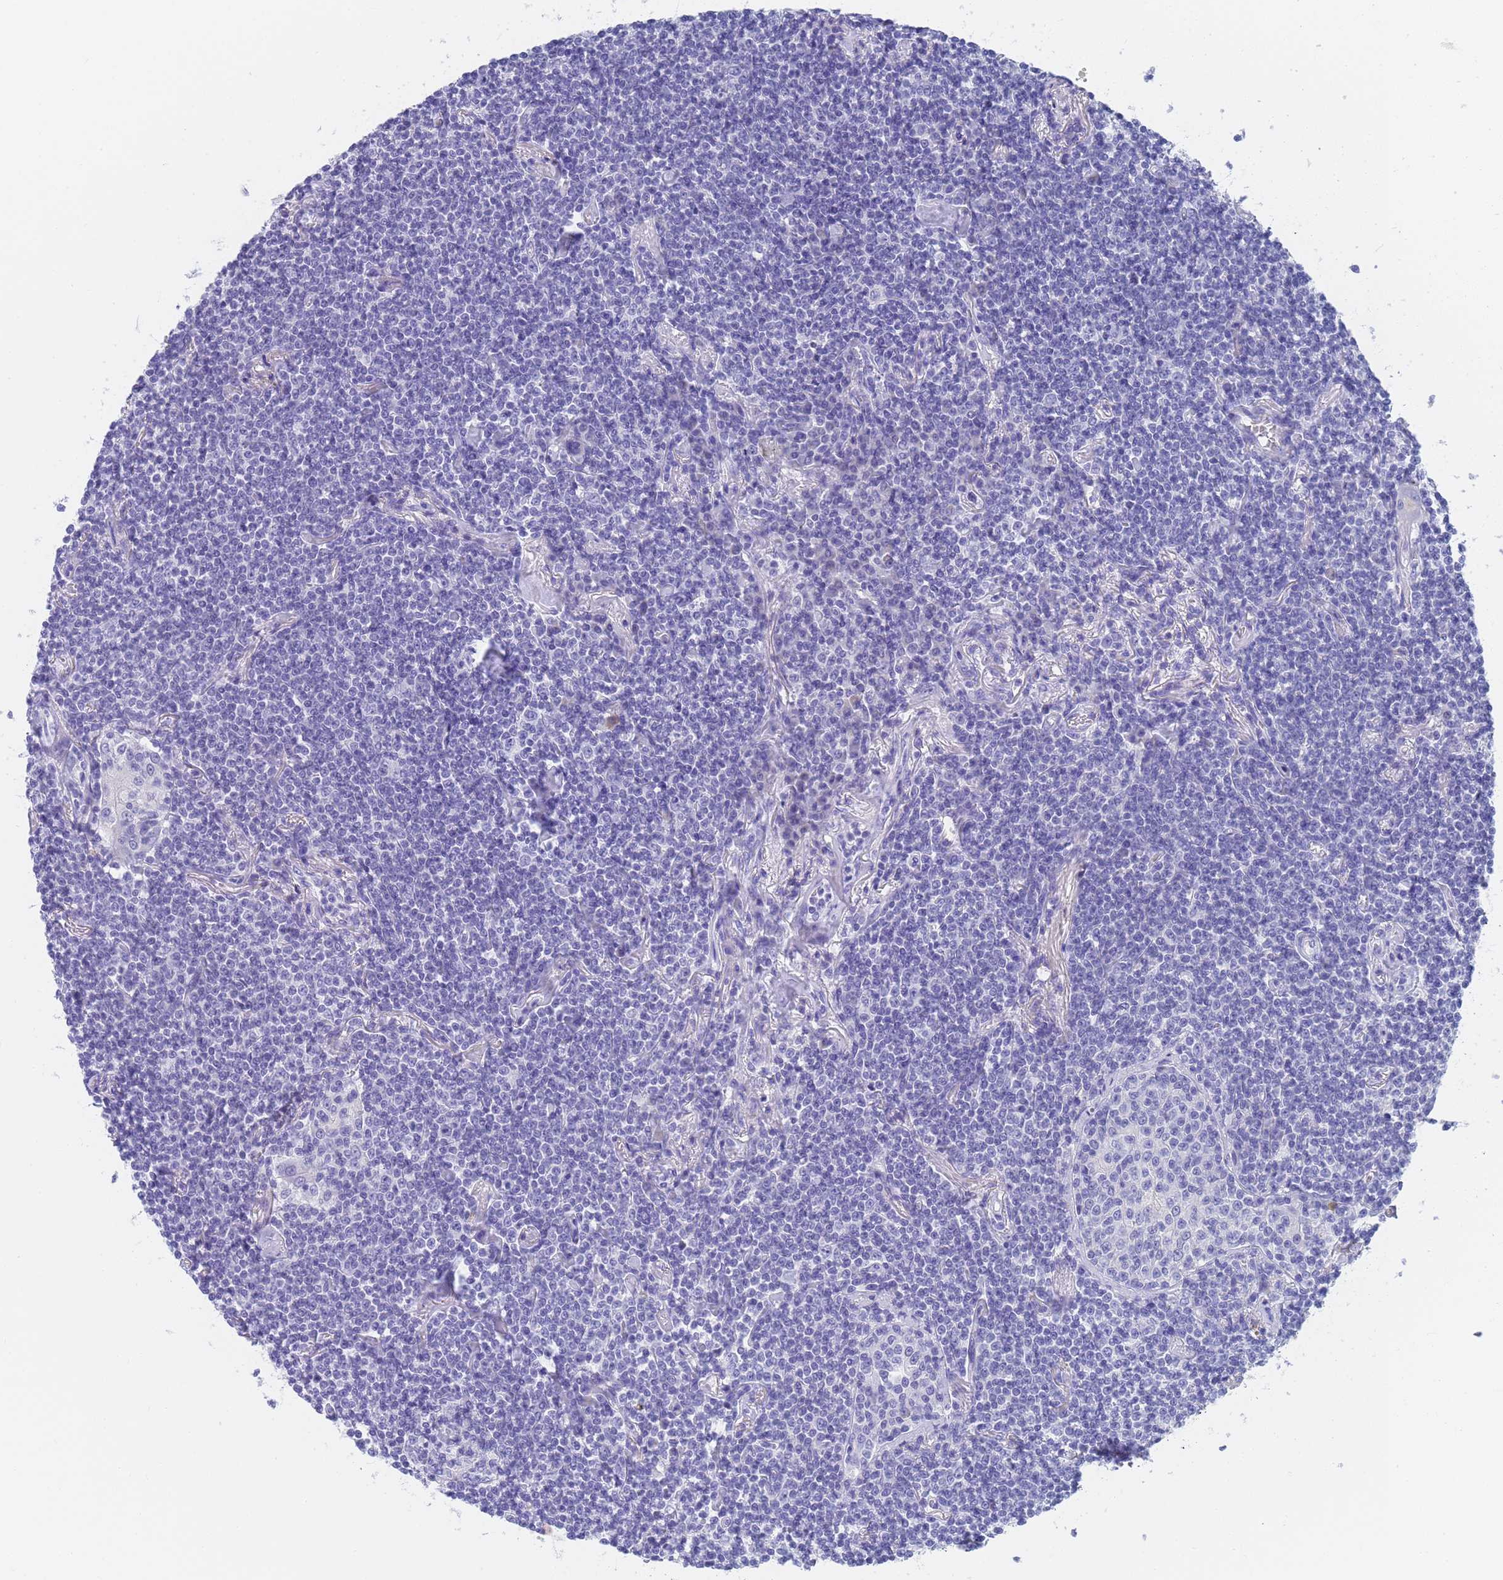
{"staining": {"intensity": "negative", "quantity": "none", "location": "none"}, "tissue": "lymphoma", "cell_type": "Tumor cells", "image_type": "cancer", "snomed": [{"axis": "morphology", "description": "Malignant lymphoma, non-Hodgkin's type, Low grade"}, {"axis": "topography", "description": "Lung"}], "caption": "IHC histopathology image of lymphoma stained for a protein (brown), which shows no staining in tumor cells.", "gene": "STATH", "patient": {"sex": "female", "age": 71}}